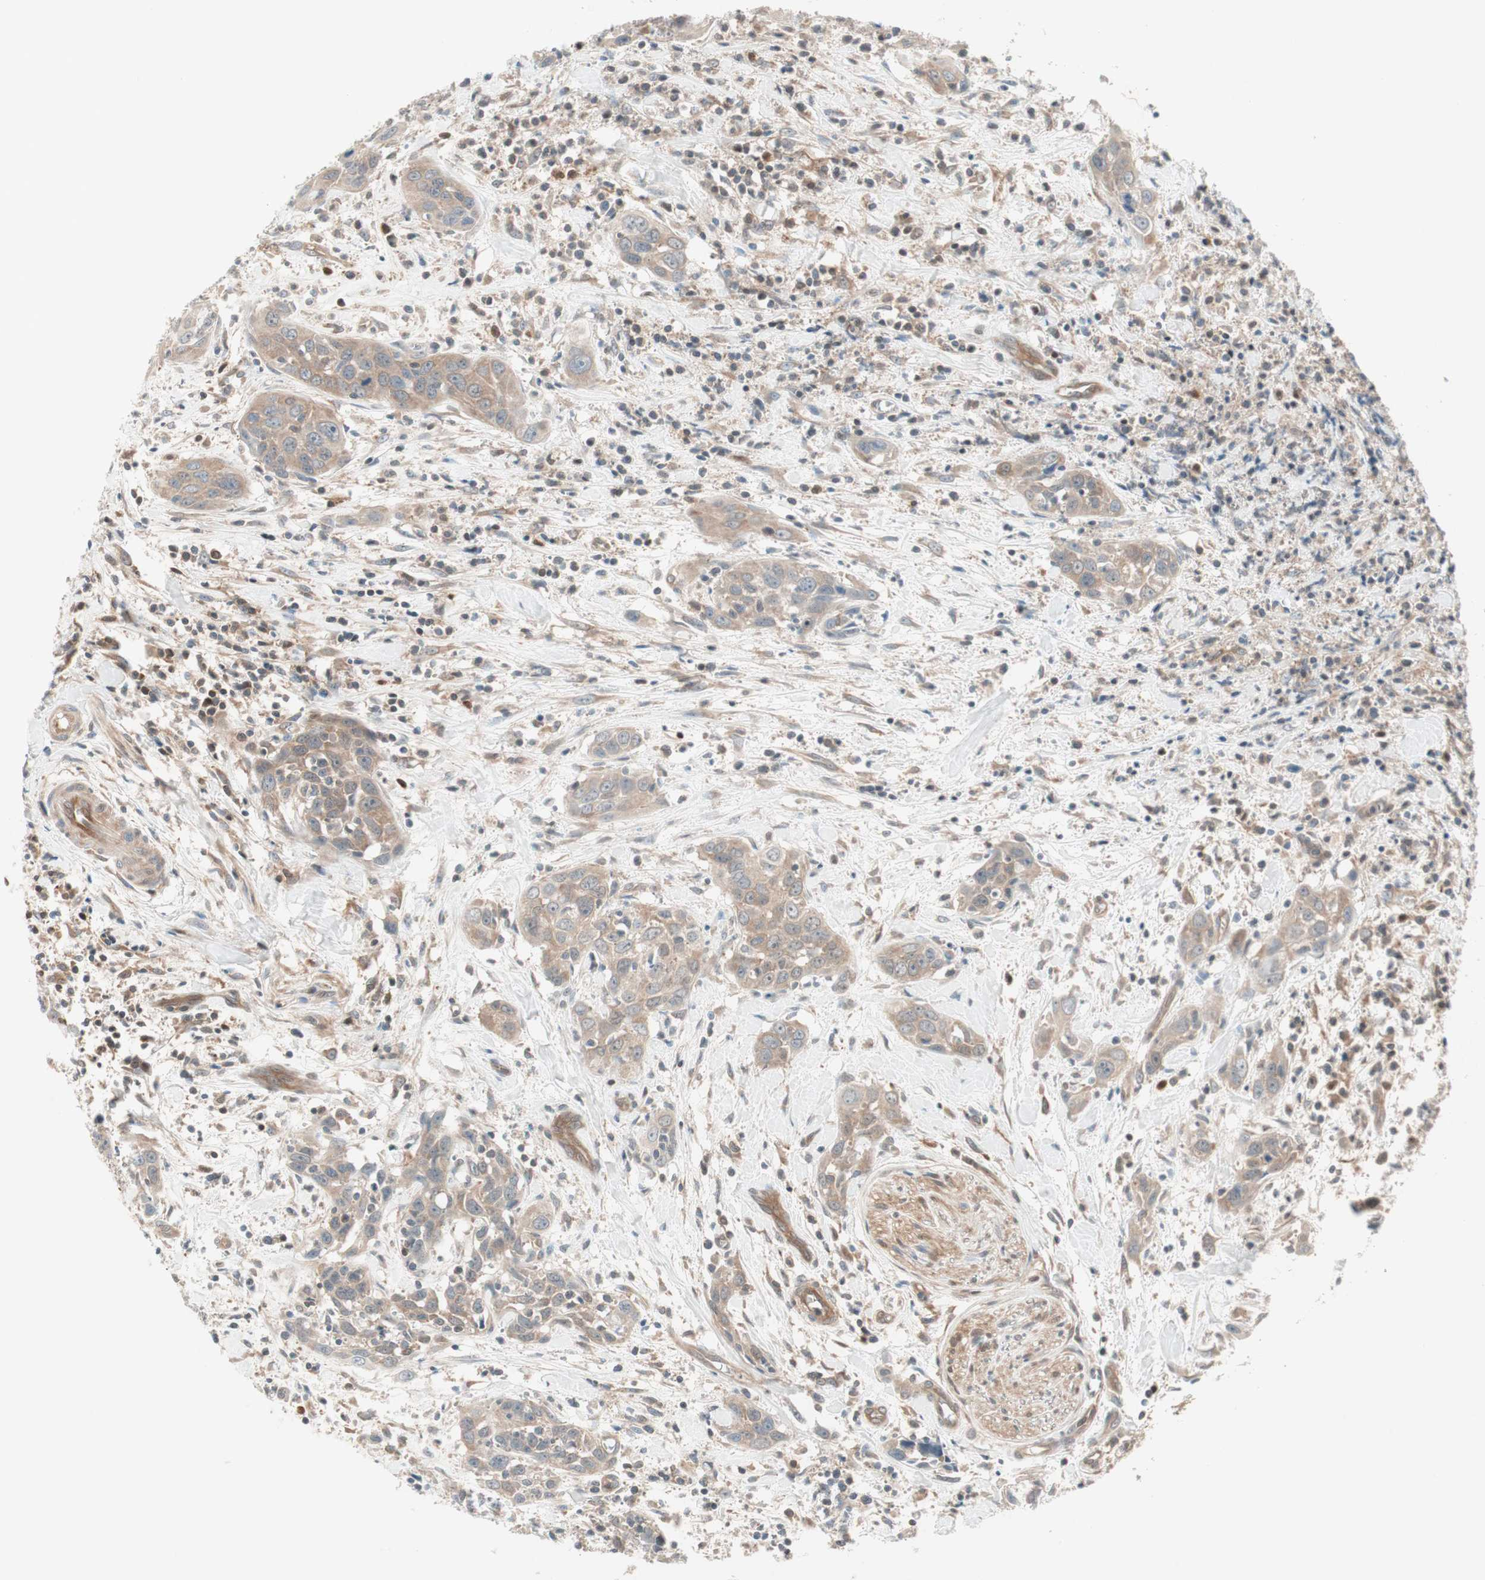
{"staining": {"intensity": "moderate", "quantity": ">75%", "location": "cytoplasmic/membranous"}, "tissue": "head and neck cancer", "cell_type": "Tumor cells", "image_type": "cancer", "snomed": [{"axis": "morphology", "description": "Squamous cell carcinoma, NOS"}, {"axis": "topography", "description": "Oral tissue"}, {"axis": "topography", "description": "Head-Neck"}], "caption": "Immunohistochemistry (IHC) staining of head and neck cancer (squamous cell carcinoma), which reveals medium levels of moderate cytoplasmic/membranous expression in approximately >75% of tumor cells indicating moderate cytoplasmic/membranous protein expression. The staining was performed using DAB (brown) for protein detection and nuclei were counterstained in hematoxylin (blue).", "gene": "GALT", "patient": {"sex": "female", "age": 50}}